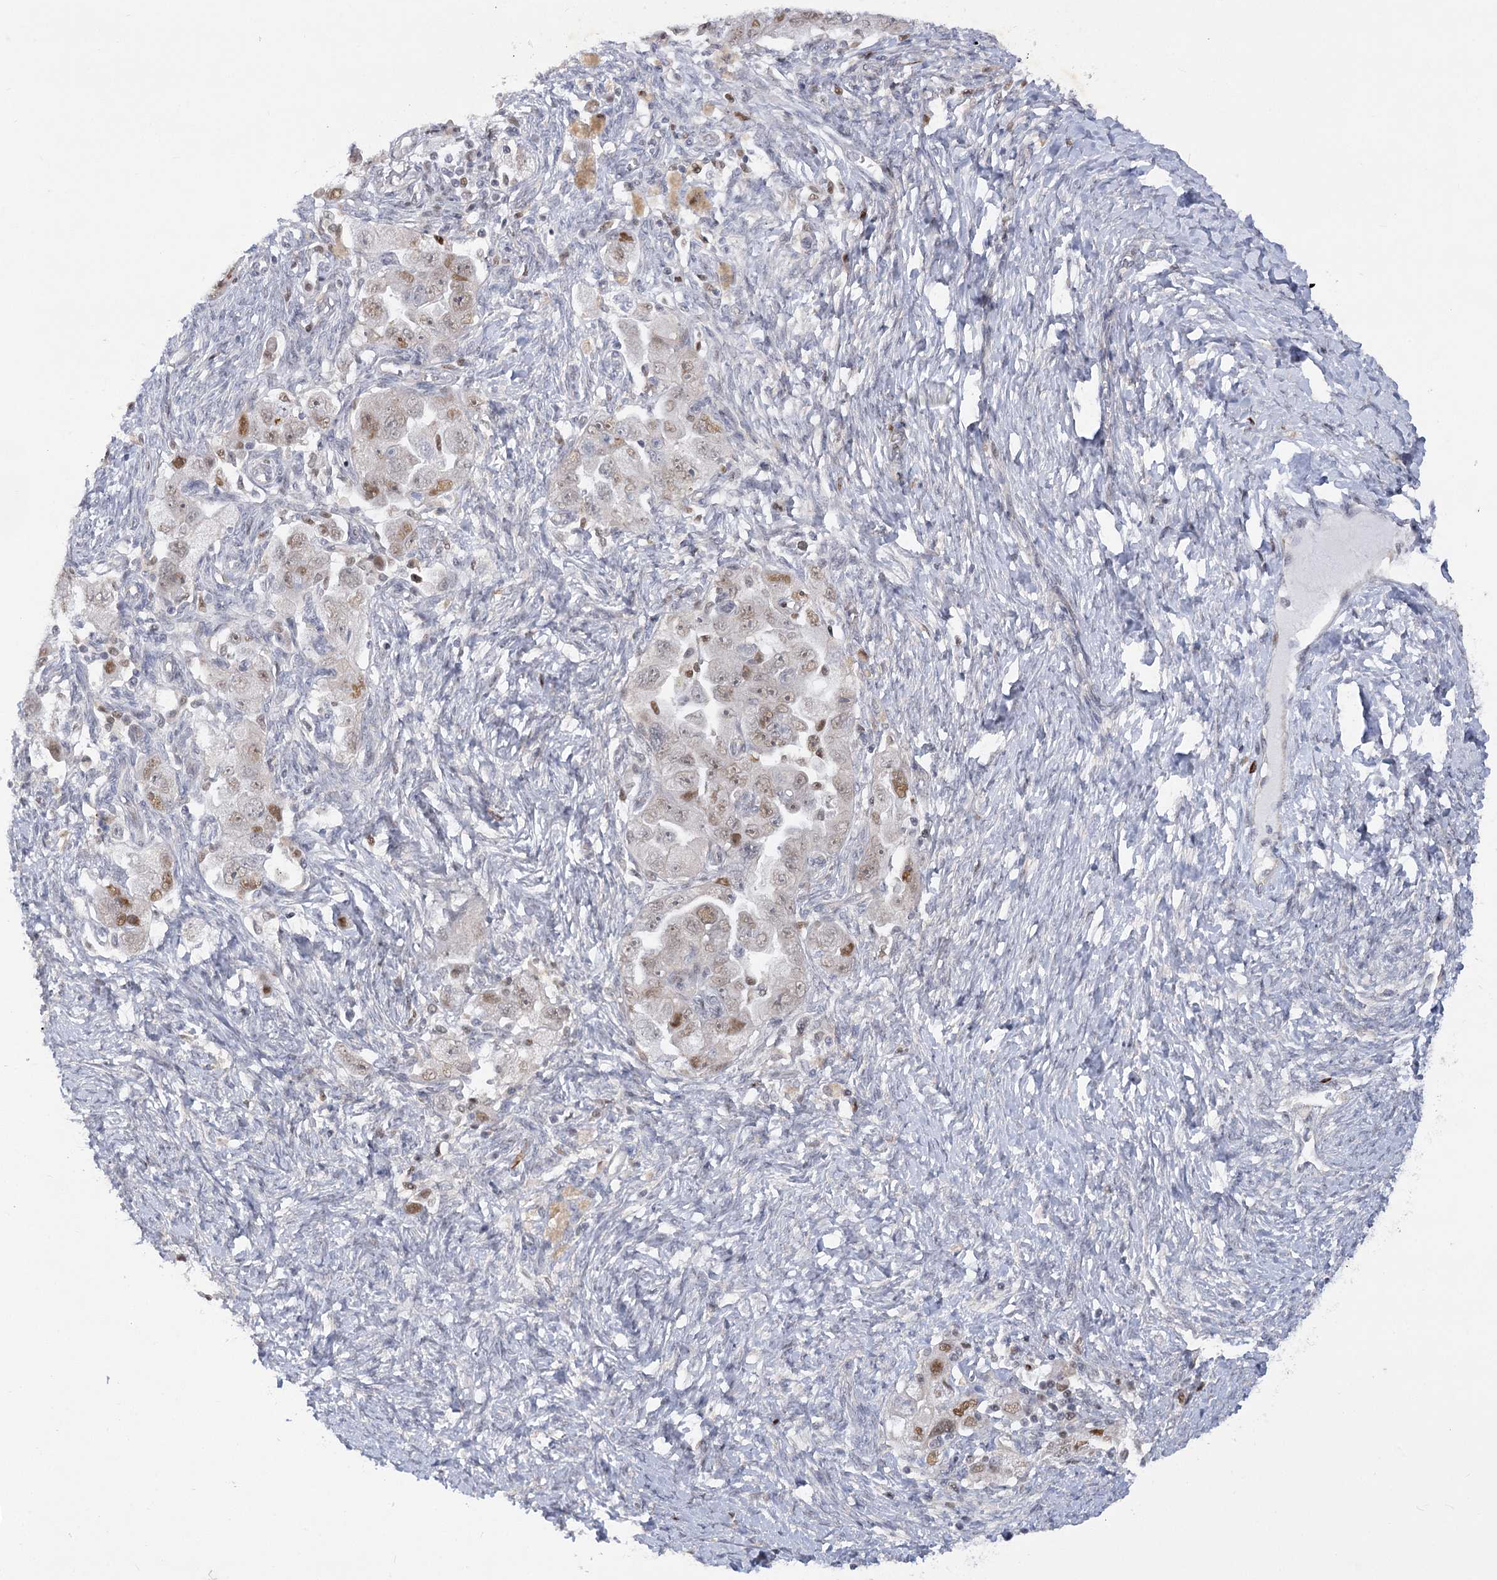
{"staining": {"intensity": "moderate", "quantity": "25%-75%", "location": "nuclear"}, "tissue": "ovarian cancer", "cell_type": "Tumor cells", "image_type": "cancer", "snomed": [{"axis": "morphology", "description": "Carcinoma, NOS"}, {"axis": "morphology", "description": "Cystadenocarcinoma, serous, NOS"}, {"axis": "topography", "description": "Ovary"}], "caption": "Immunohistochemical staining of carcinoma (ovarian) demonstrates medium levels of moderate nuclear expression in about 25%-75% of tumor cells. (DAB IHC, brown staining for protein, blue staining for nuclei).", "gene": "ARSI", "patient": {"sex": "female", "age": 69}}